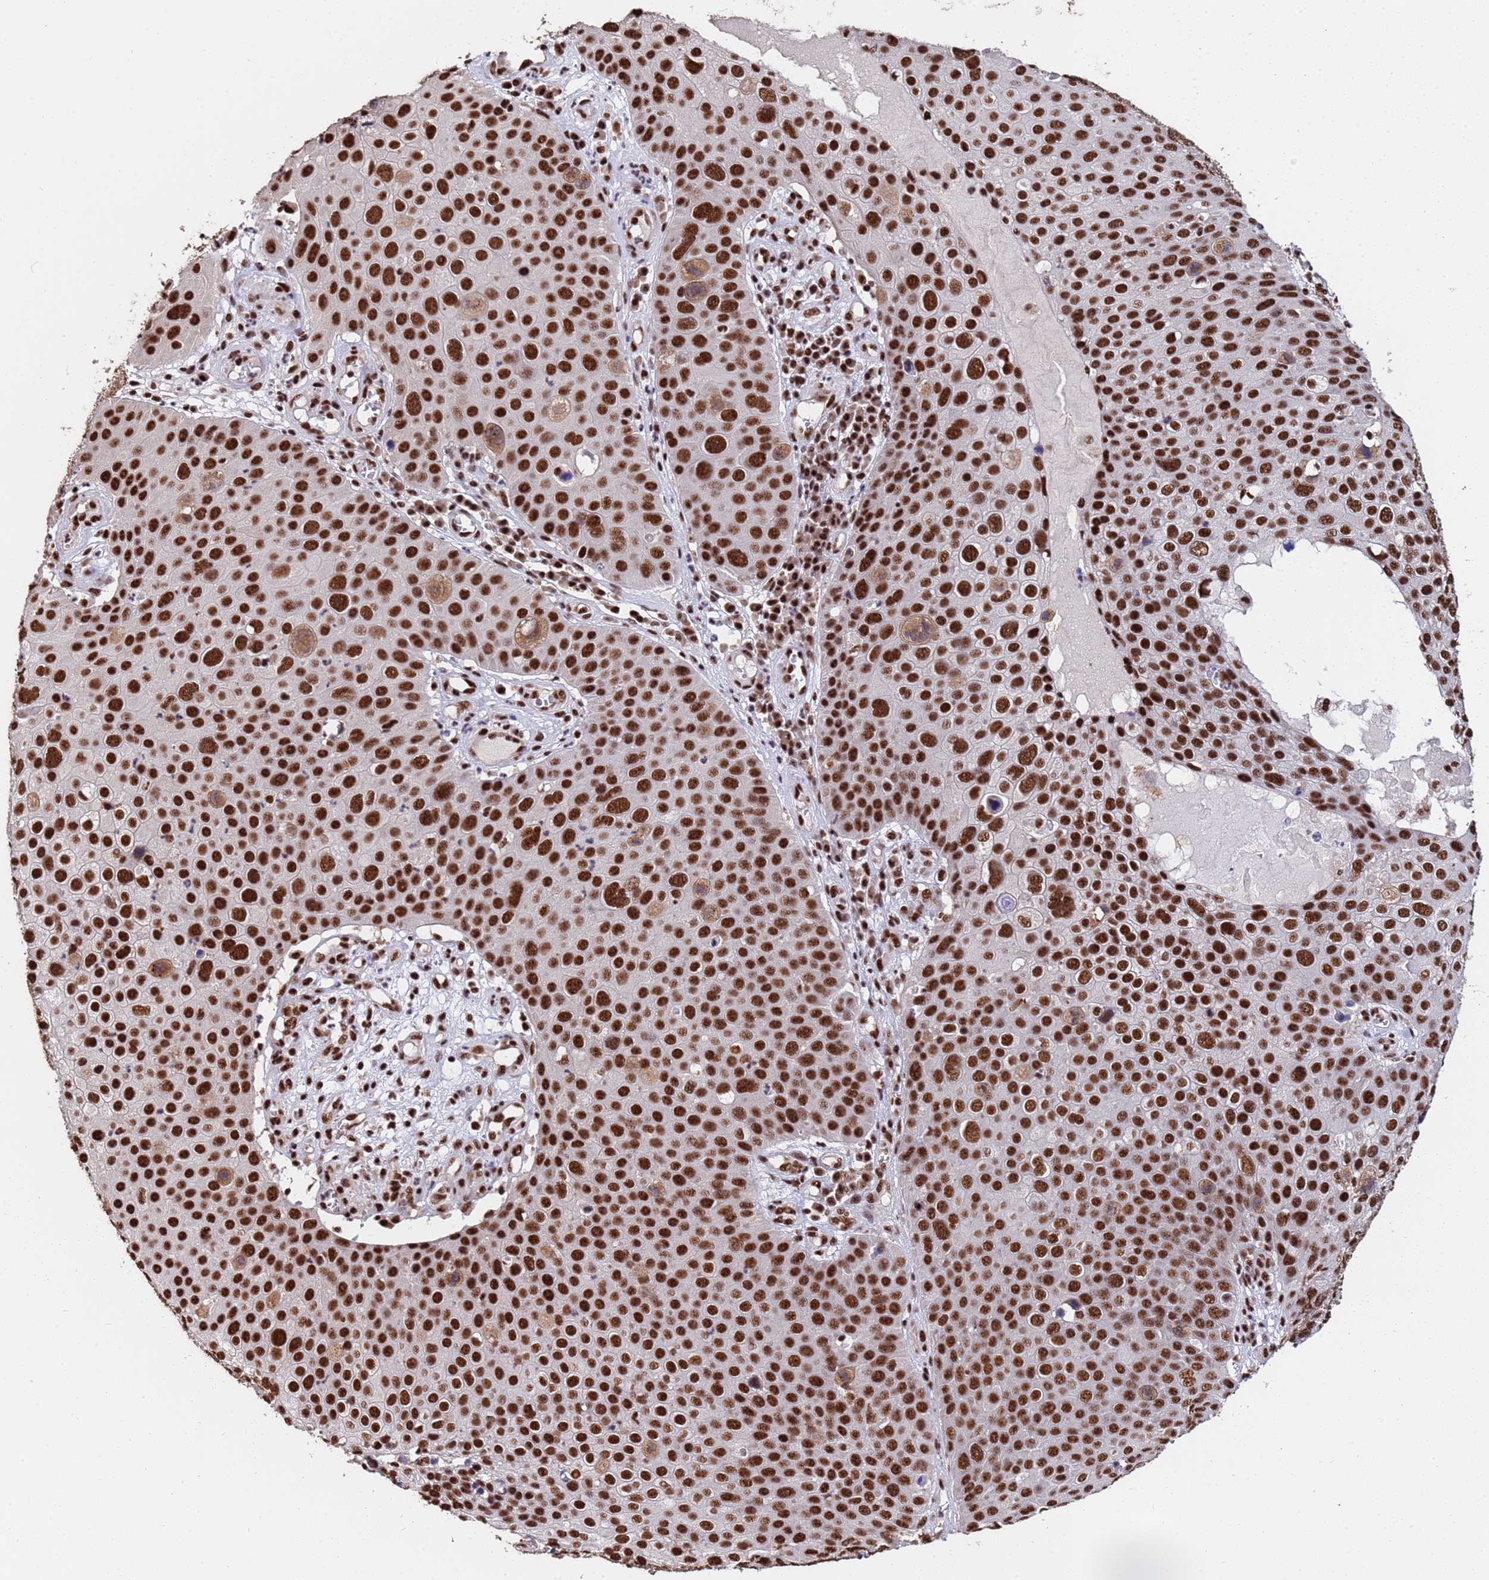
{"staining": {"intensity": "strong", "quantity": ">75%", "location": "nuclear"}, "tissue": "skin cancer", "cell_type": "Tumor cells", "image_type": "cancer", "snomed": [{"axis": "morphology", "description": "Squamous cell carcinoma, NOS"}, {"axis": "topography", "description": "Skin"}], "caption": "Immunohistochemistry (IHC) histopathology image of neoplastic tissue: skin cancer stained using immunohistochemistry exhibits high levels of strong protein expression localized specifically in the nuclear of tumor cells, appearing as a nuclear brown color.", "gene": "SF3B2", "patient": {"sex": "male", "age": 71}}